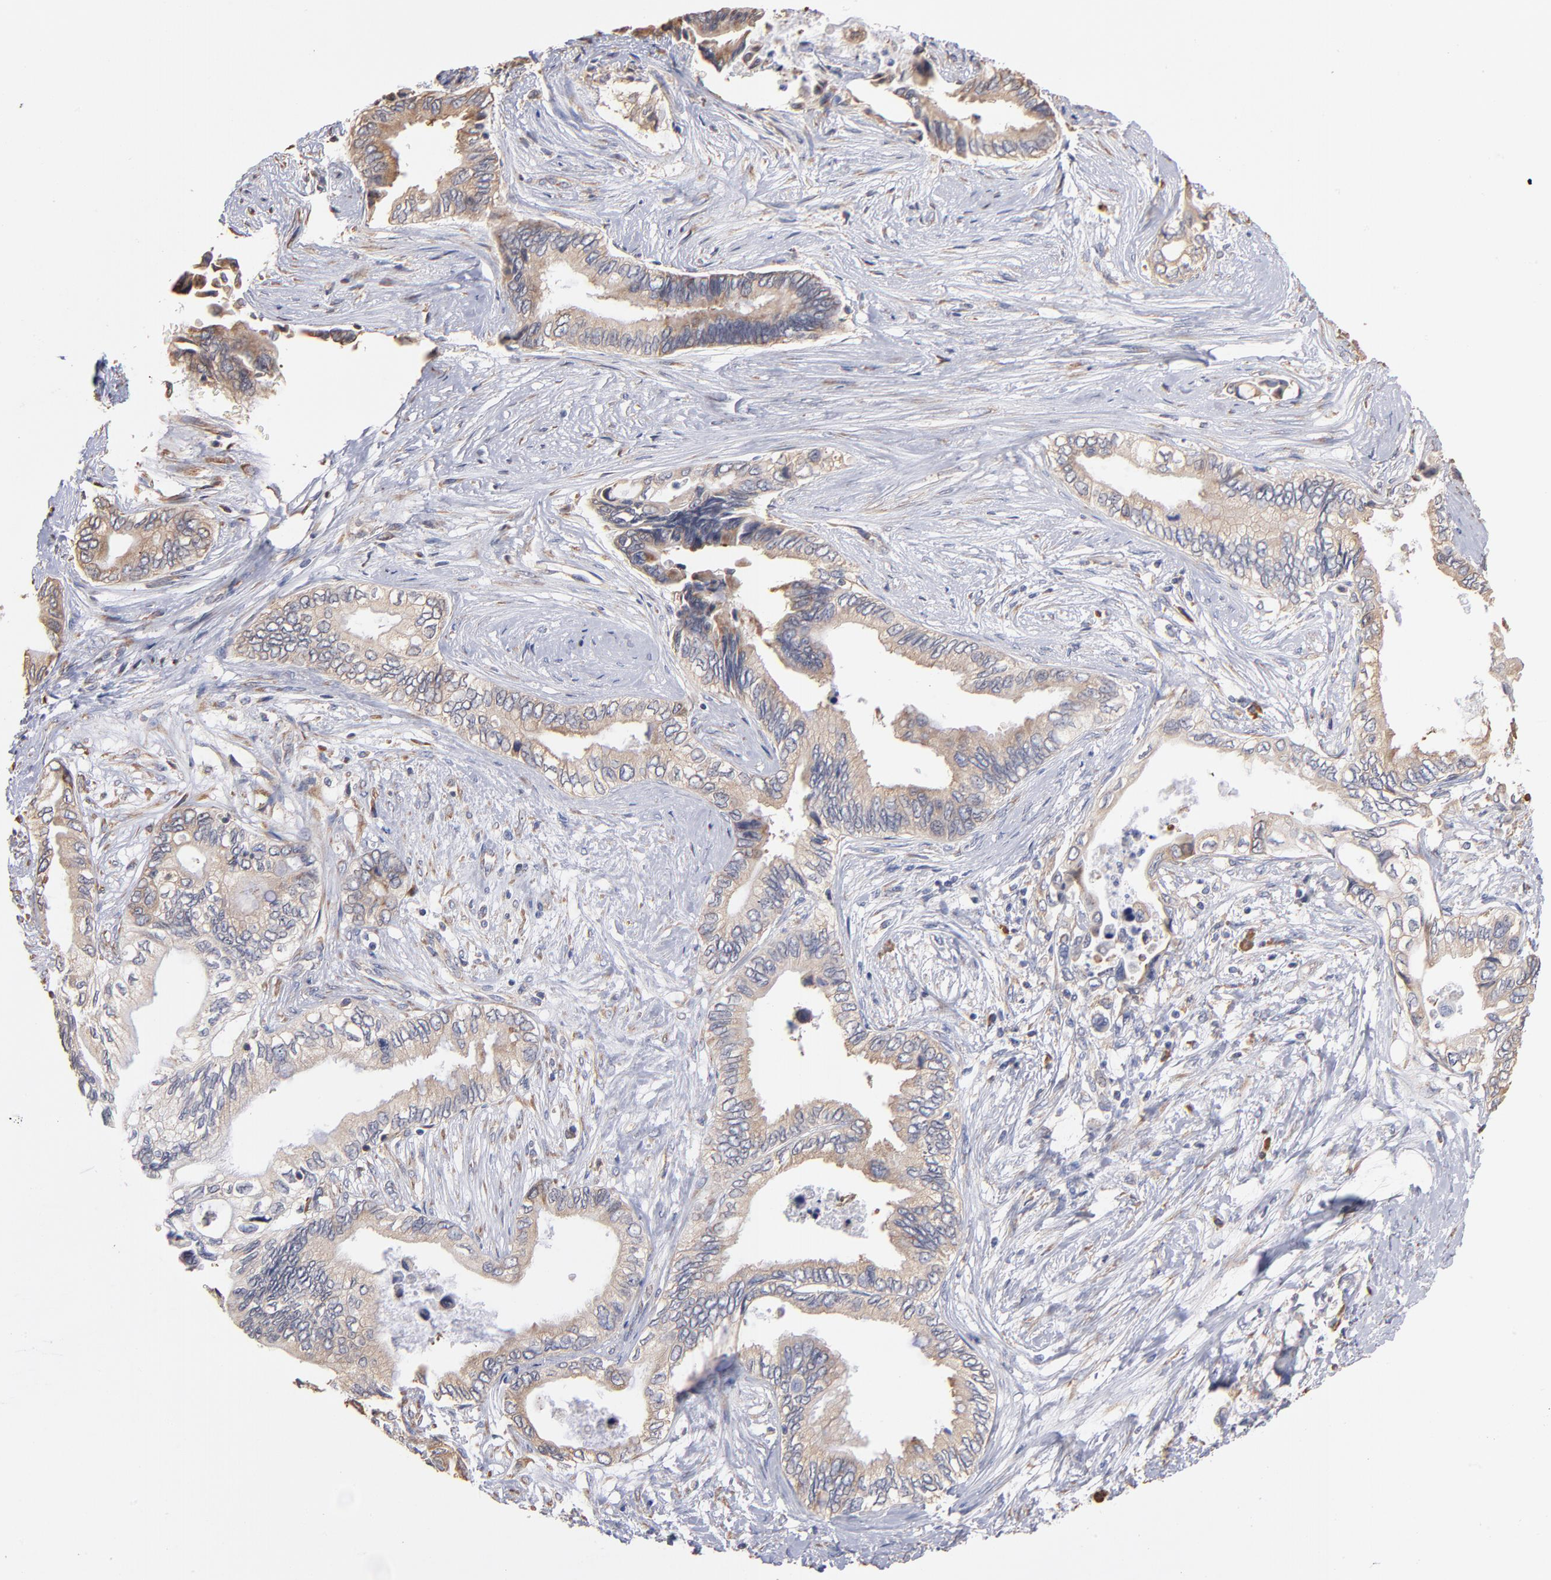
{"staining": {"intensity": "weak", "quantity": "25%-75%", "location": "cytoplasmic/membranous"}, "tissue": "pancreatic cancer", "cell_type": "Tumor cells", "image_type": "cancer", "snomed": [{"axis": "morphology", "description": "Adenocarcinoma, NOS"}, {"axis": "topography", "description": "Pancreas"}], "caption": "Protein expression analysis of human pancreatic adenocarcinoma reveals weak cytoplasmic/membranous expression in approximately 25%-75% of tumor cells.", "gene": "RPL9", "patient": {"sex": "female", "age": 66}}